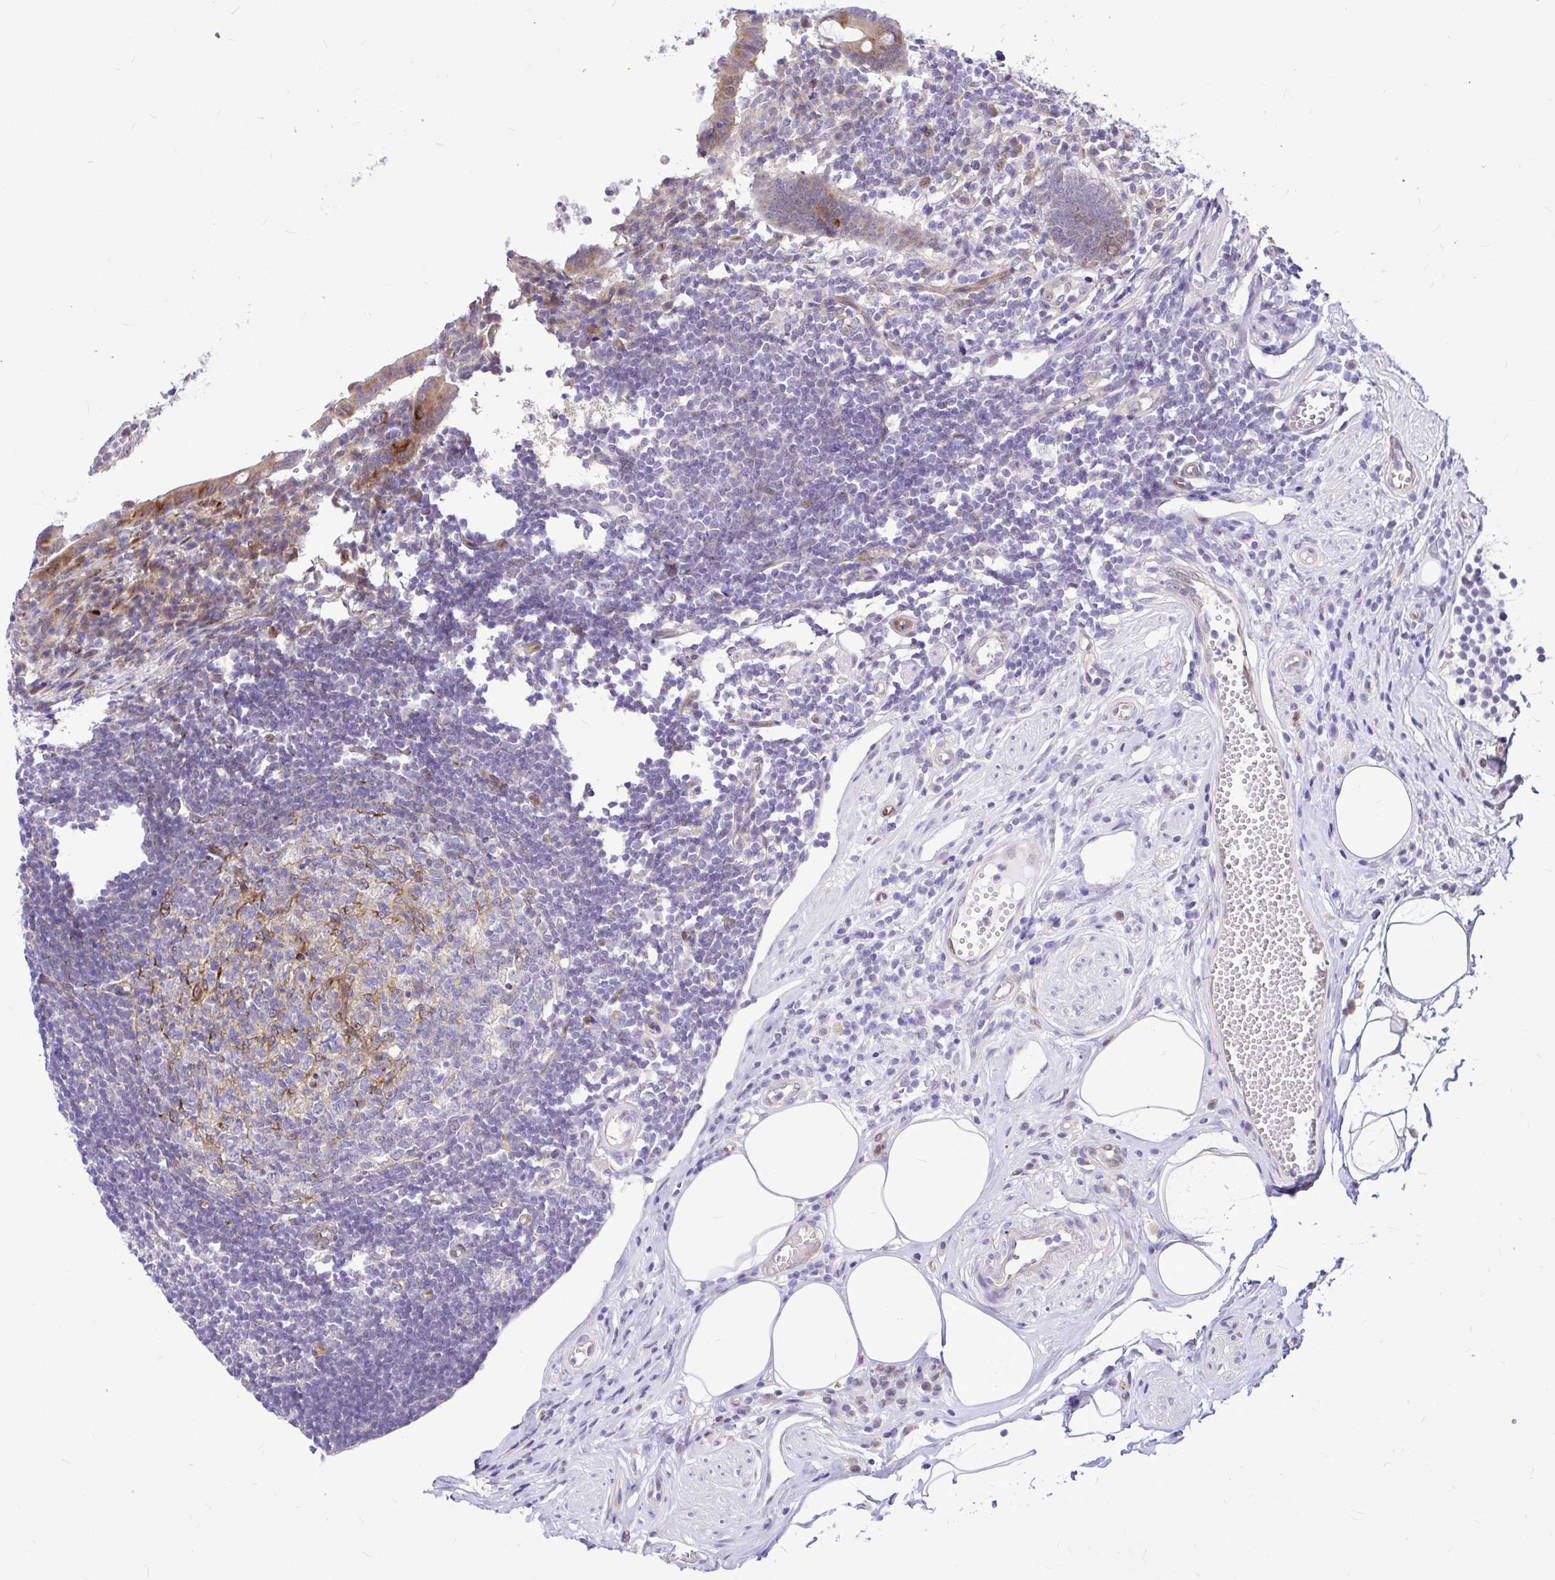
{"staining": {"intensity": "moderate", "quantity": ">75%", "location": "cytoplasmic/membranous"}, "tissue": "appendix", "cell_type": "Glandular cells", "image_type": "normal", "snomed": [{"axis": "morphology", "description": "Normal tissue, NOS"}, {"axis": "topography", "description": "Appendix"}], "caption": "Brown immunohistochemical staining in normal appendix reveals moderate cytoplasmic/membranous positivity in about >75% of glandular cells.", "gene": "GABBR2", "patient": {"sex": "female", "age": 56}}